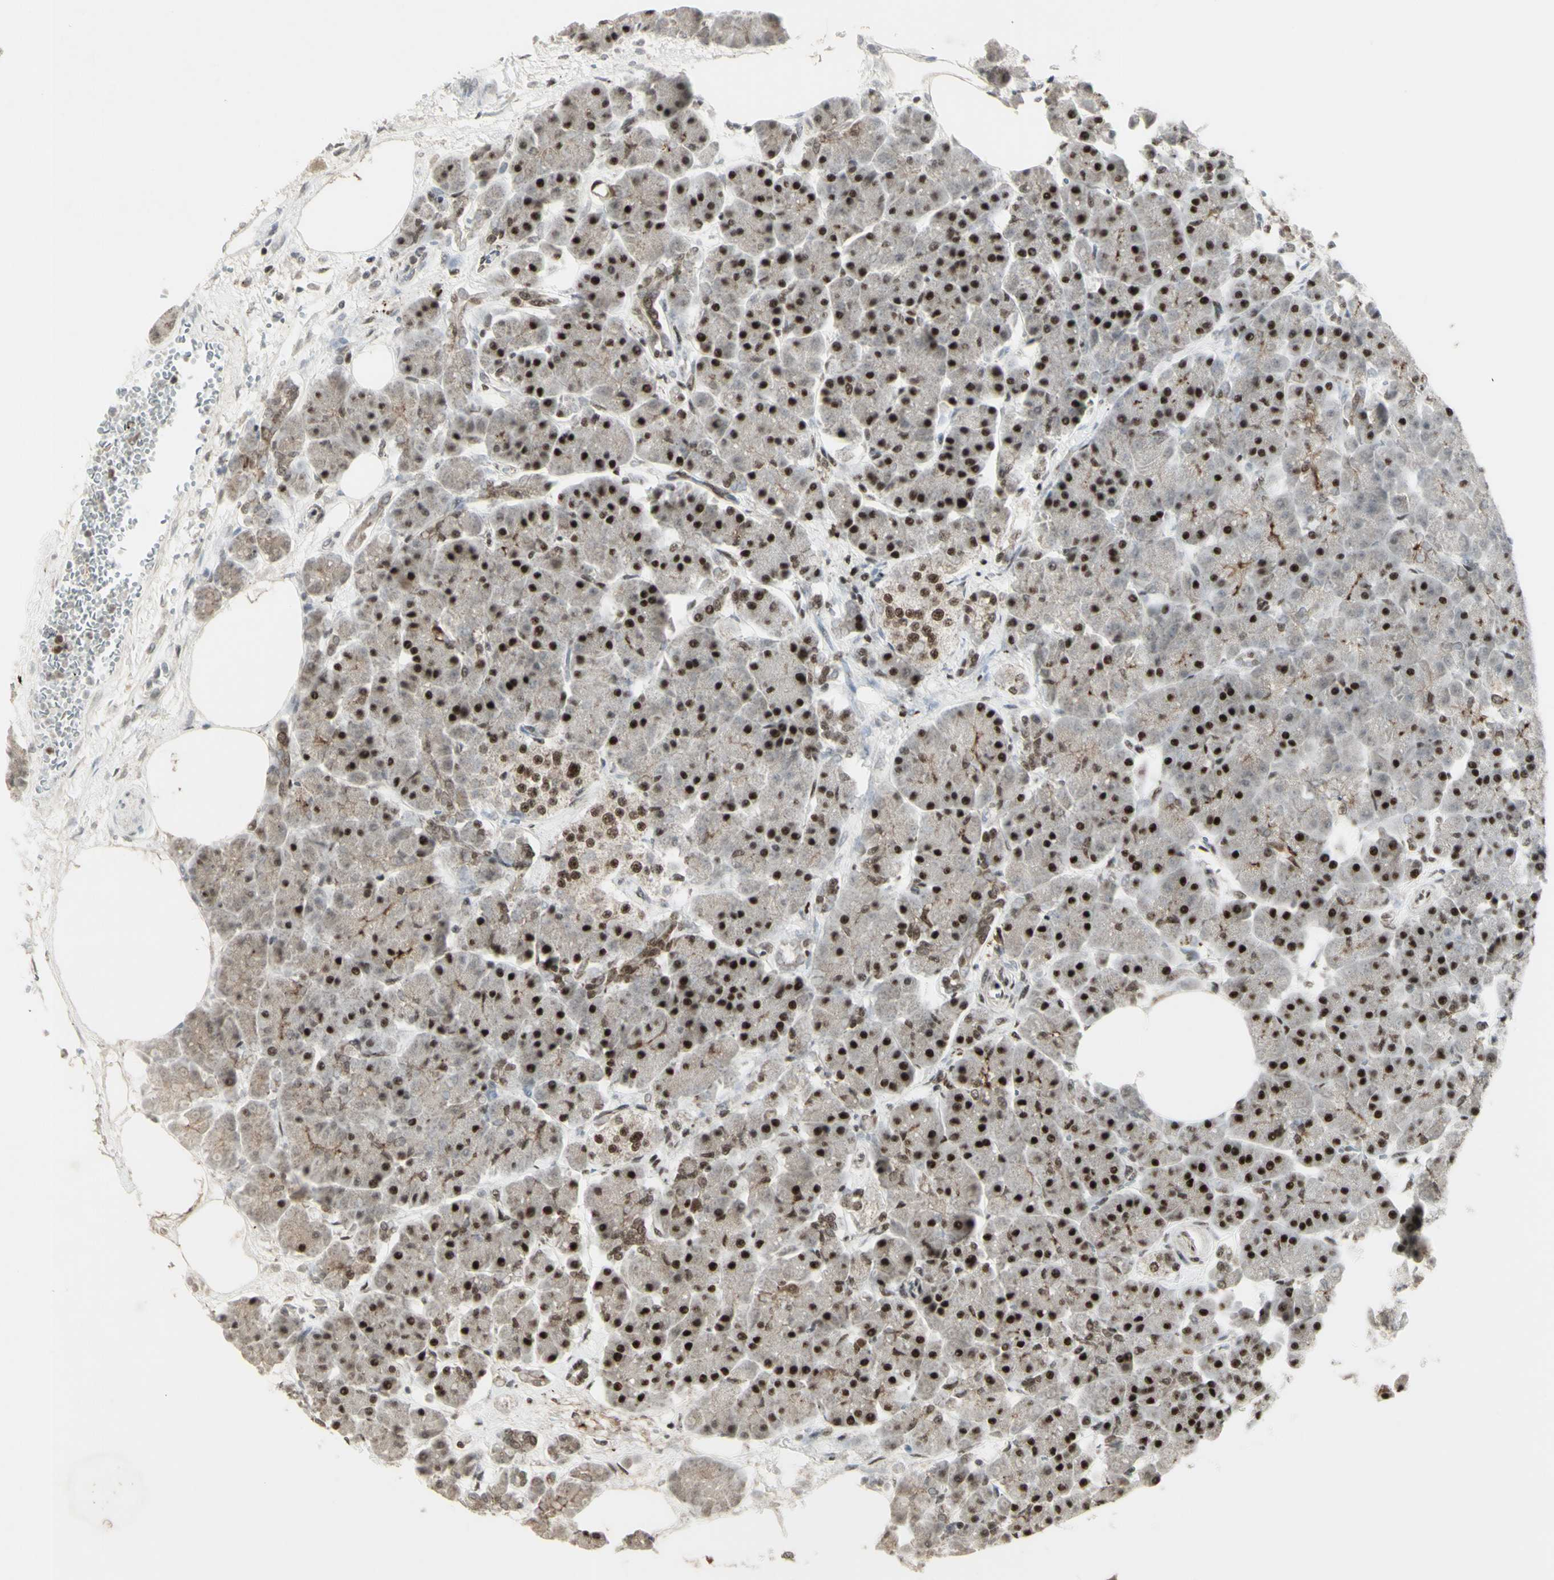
{"staining": {"intensity": "strong", "quantity": ">75%", "location": "nuclear"}, "tissue": "pancreas", "cell_type": "Exocrine glandular cells", "image_type": "normal", "snomed": [{"axis": "morphology", "description": "Normal tissue, NOS"}, {"axis": "topography", "description": "Pancreas"}], "caption": "Unremarkable pancreas demonstrates strong nuclear staining in approximately >75% of exocrine glandular cells The staining was performed using DAB (3,3'-diaminobenzidine), with brown indicating positive protein expression. Nuclei are stained blue with hematoxylin..", "gene": "CCNT1", "patient": {"sex": "female", "age": 70}}